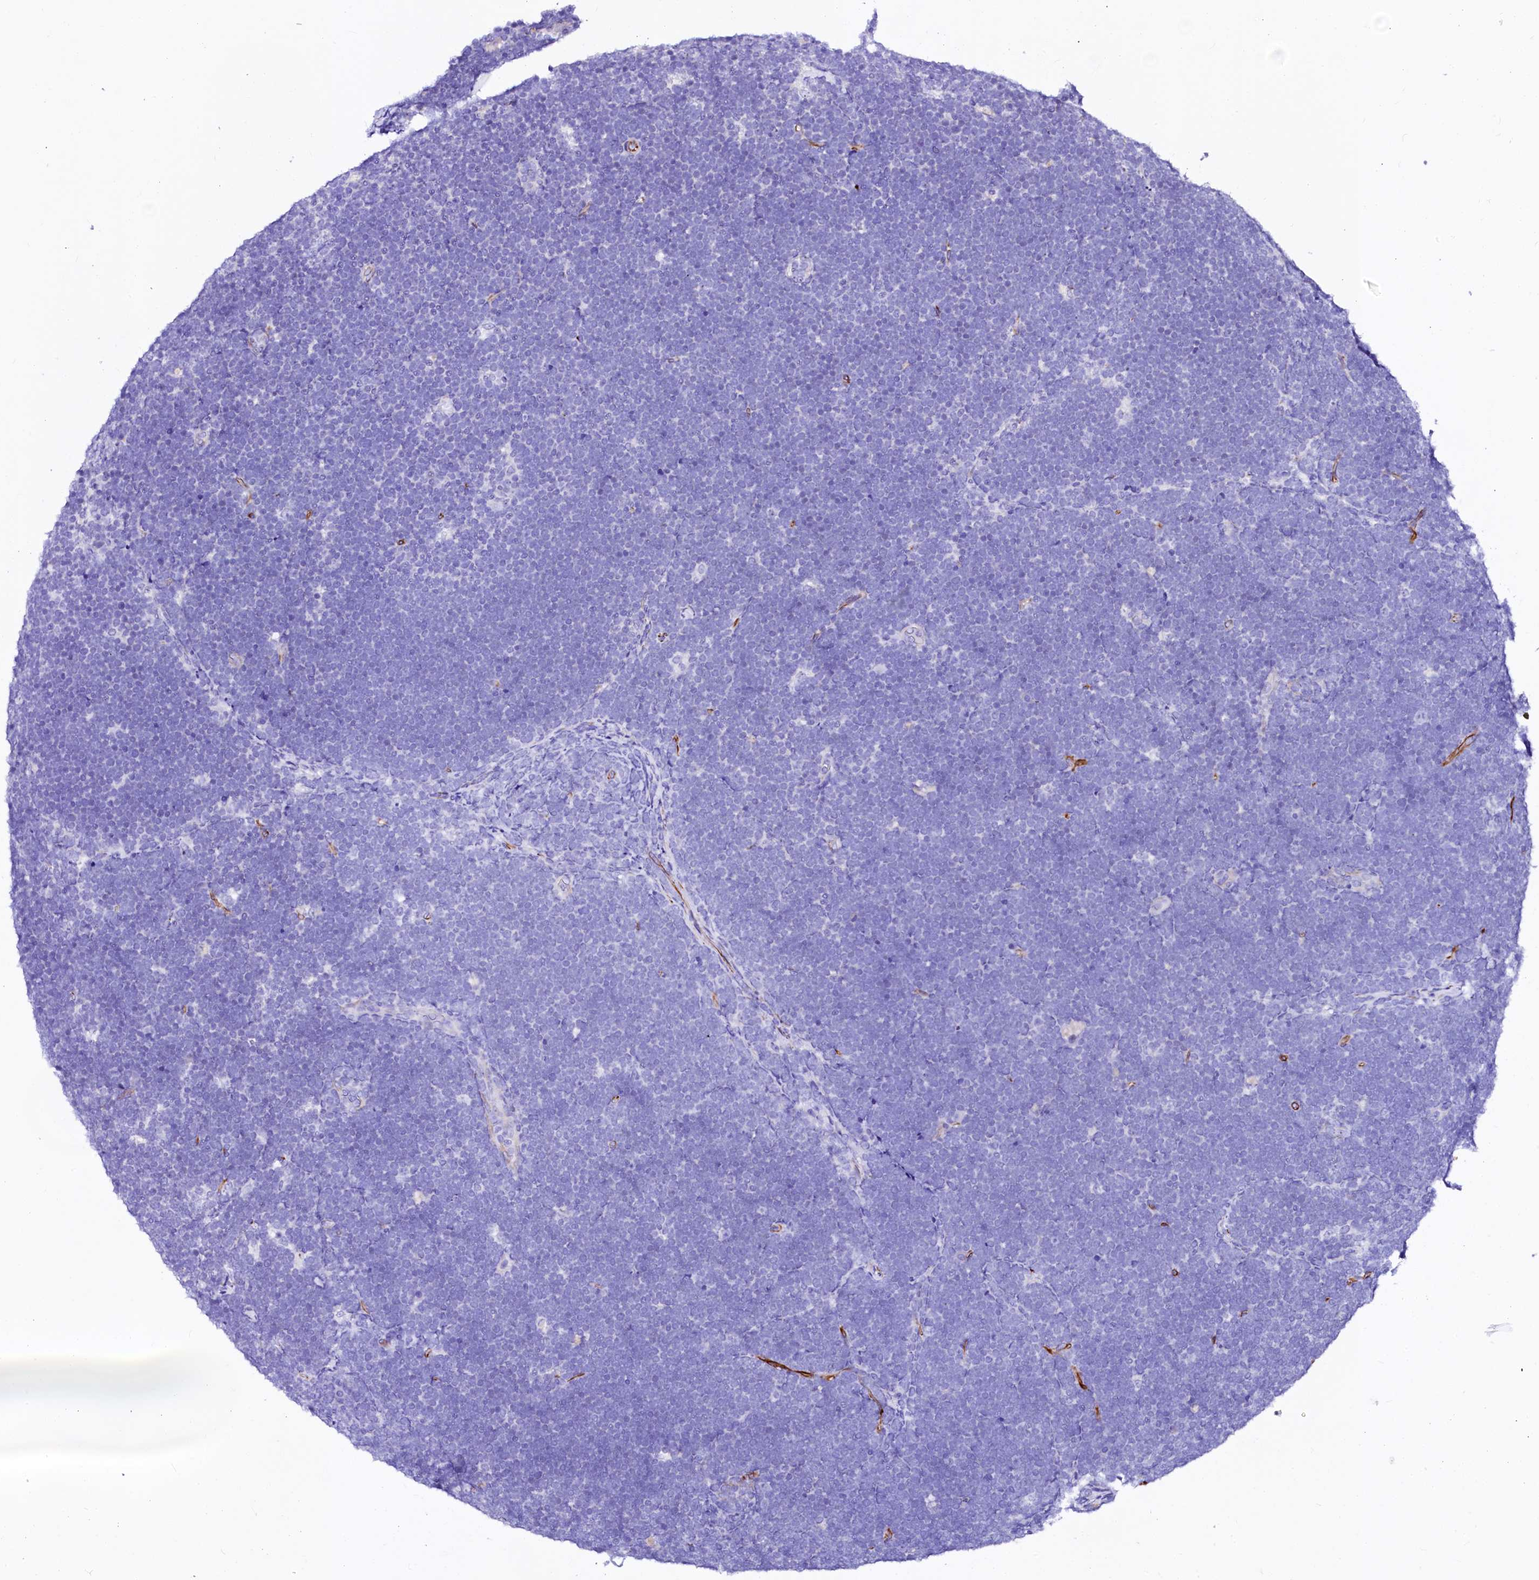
{"staining": {"intensity": "negative", "quantity": "none", "location": "none"}, "tissue": "lymphoma", "cell_type": "Tumor cells", "image_type": "cancer", "snomed": [{"axis": "morphology", "description": "Malignant lymphoma, non-Hodgkin's type, High grade"}, {"axis": "topography", "description": "Lymph node"}], "caption": "Immunohistochemistry image of neoplastic tissue: human lymphoma stained with DAB reveals no significant protein expression in tumor cells. (Brightfield microscopy of DAB (3,3'-diaminobenzidine) immunohistochemistry (IHC) at high magnification).", "gene": "SFR1", "patient": {"sex": "male", "age": 13}}